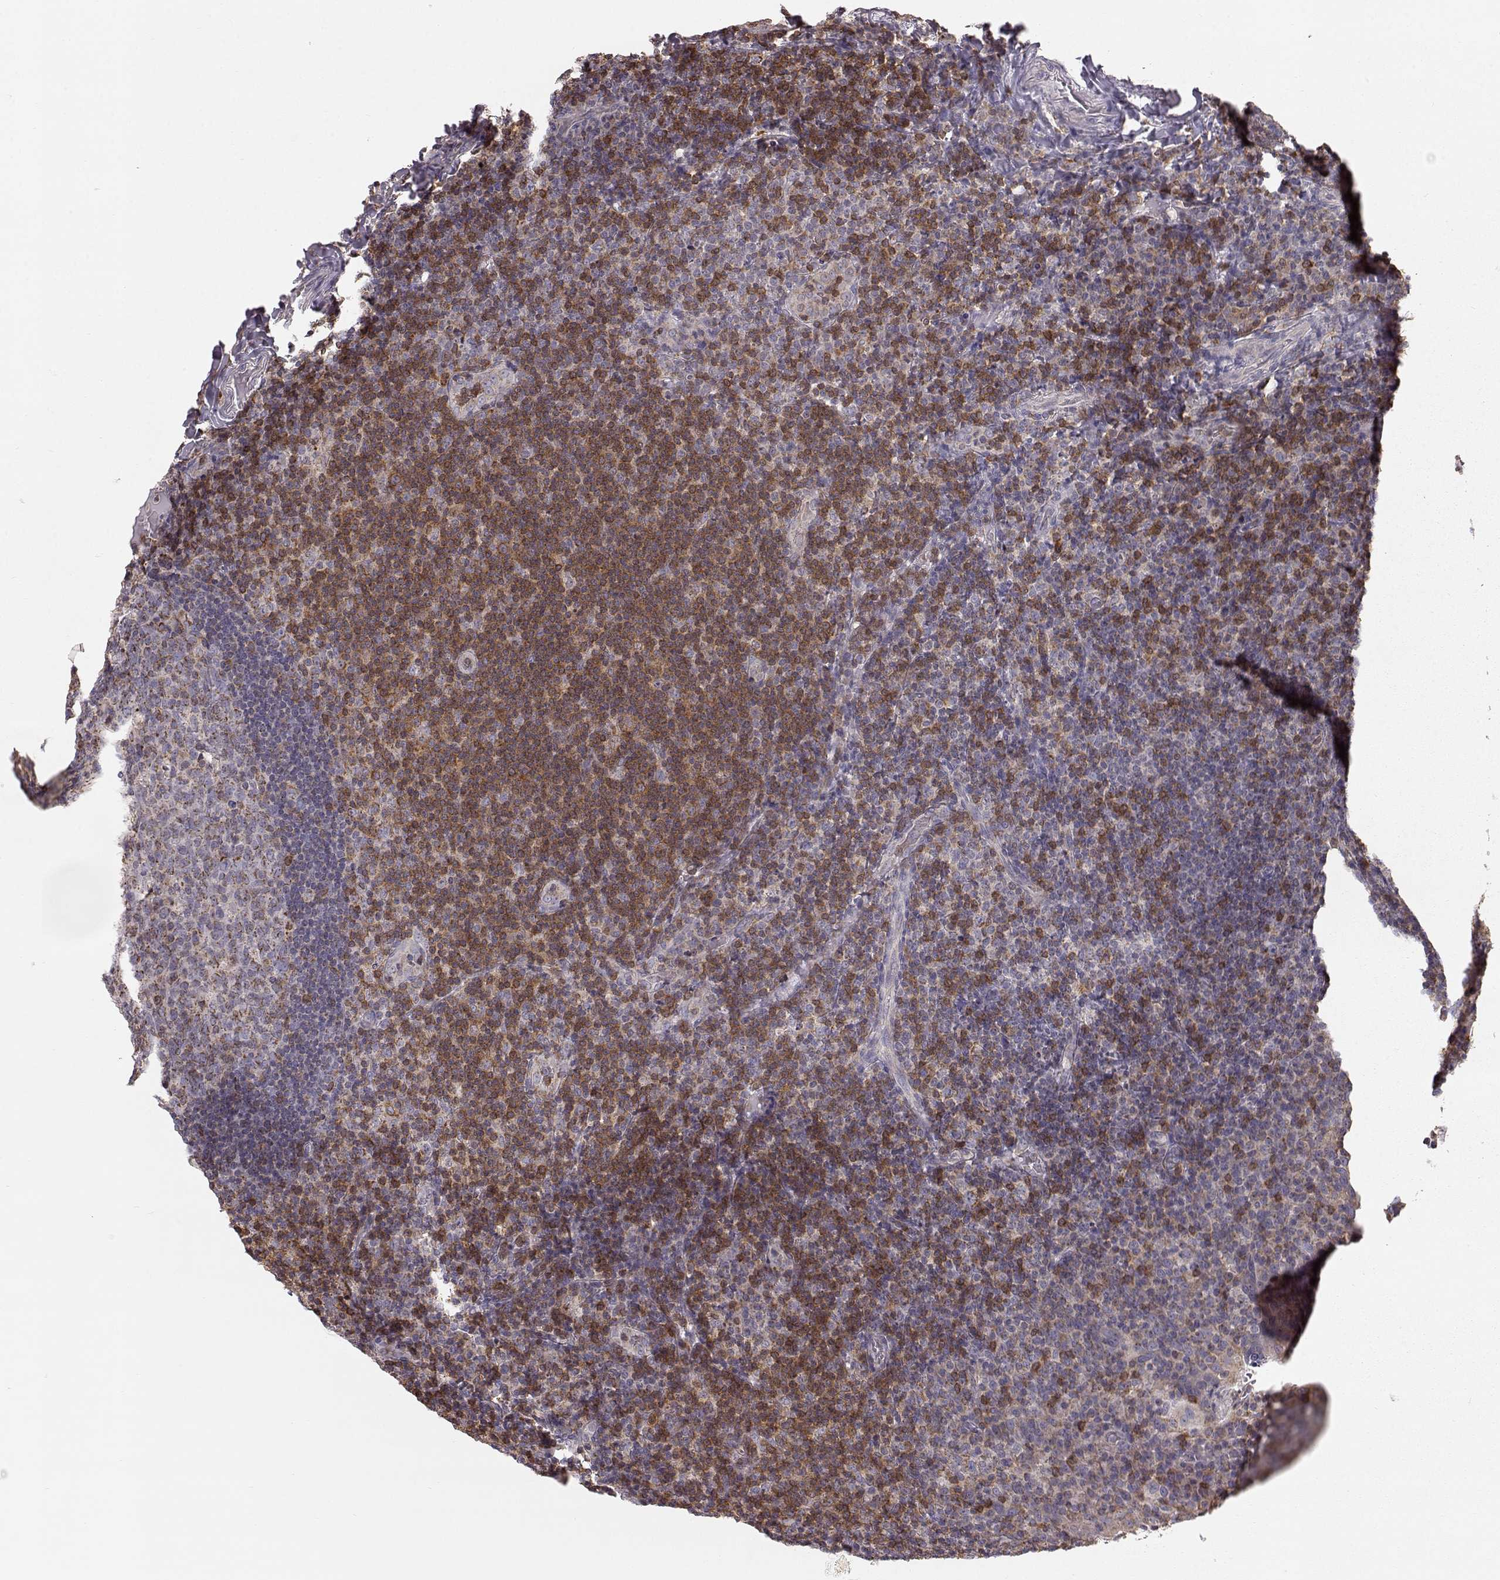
{"staining": {"intensity": "strong", "quantity": ">75%", "location": "cytoplasmic/membranous"}, "tissue": "tonsil", "cell_type": "Germinal center cells", "image_type": "normal", "snomed": [{"axis": "morphology", "description": "Normal tissue, NOS"}, {"axis": "topography", "description": "Tonsil"}], "caption": "Immunohistochemistry (IHC) micrograph of normal human tonsil stained for a protein (brown), which exhibits high levels of strong cytoplasmic/membranous expression in about >75% of germinal center cells.", "gene": "GRAP2", "patient": {"sex": "male", "age": 17}}